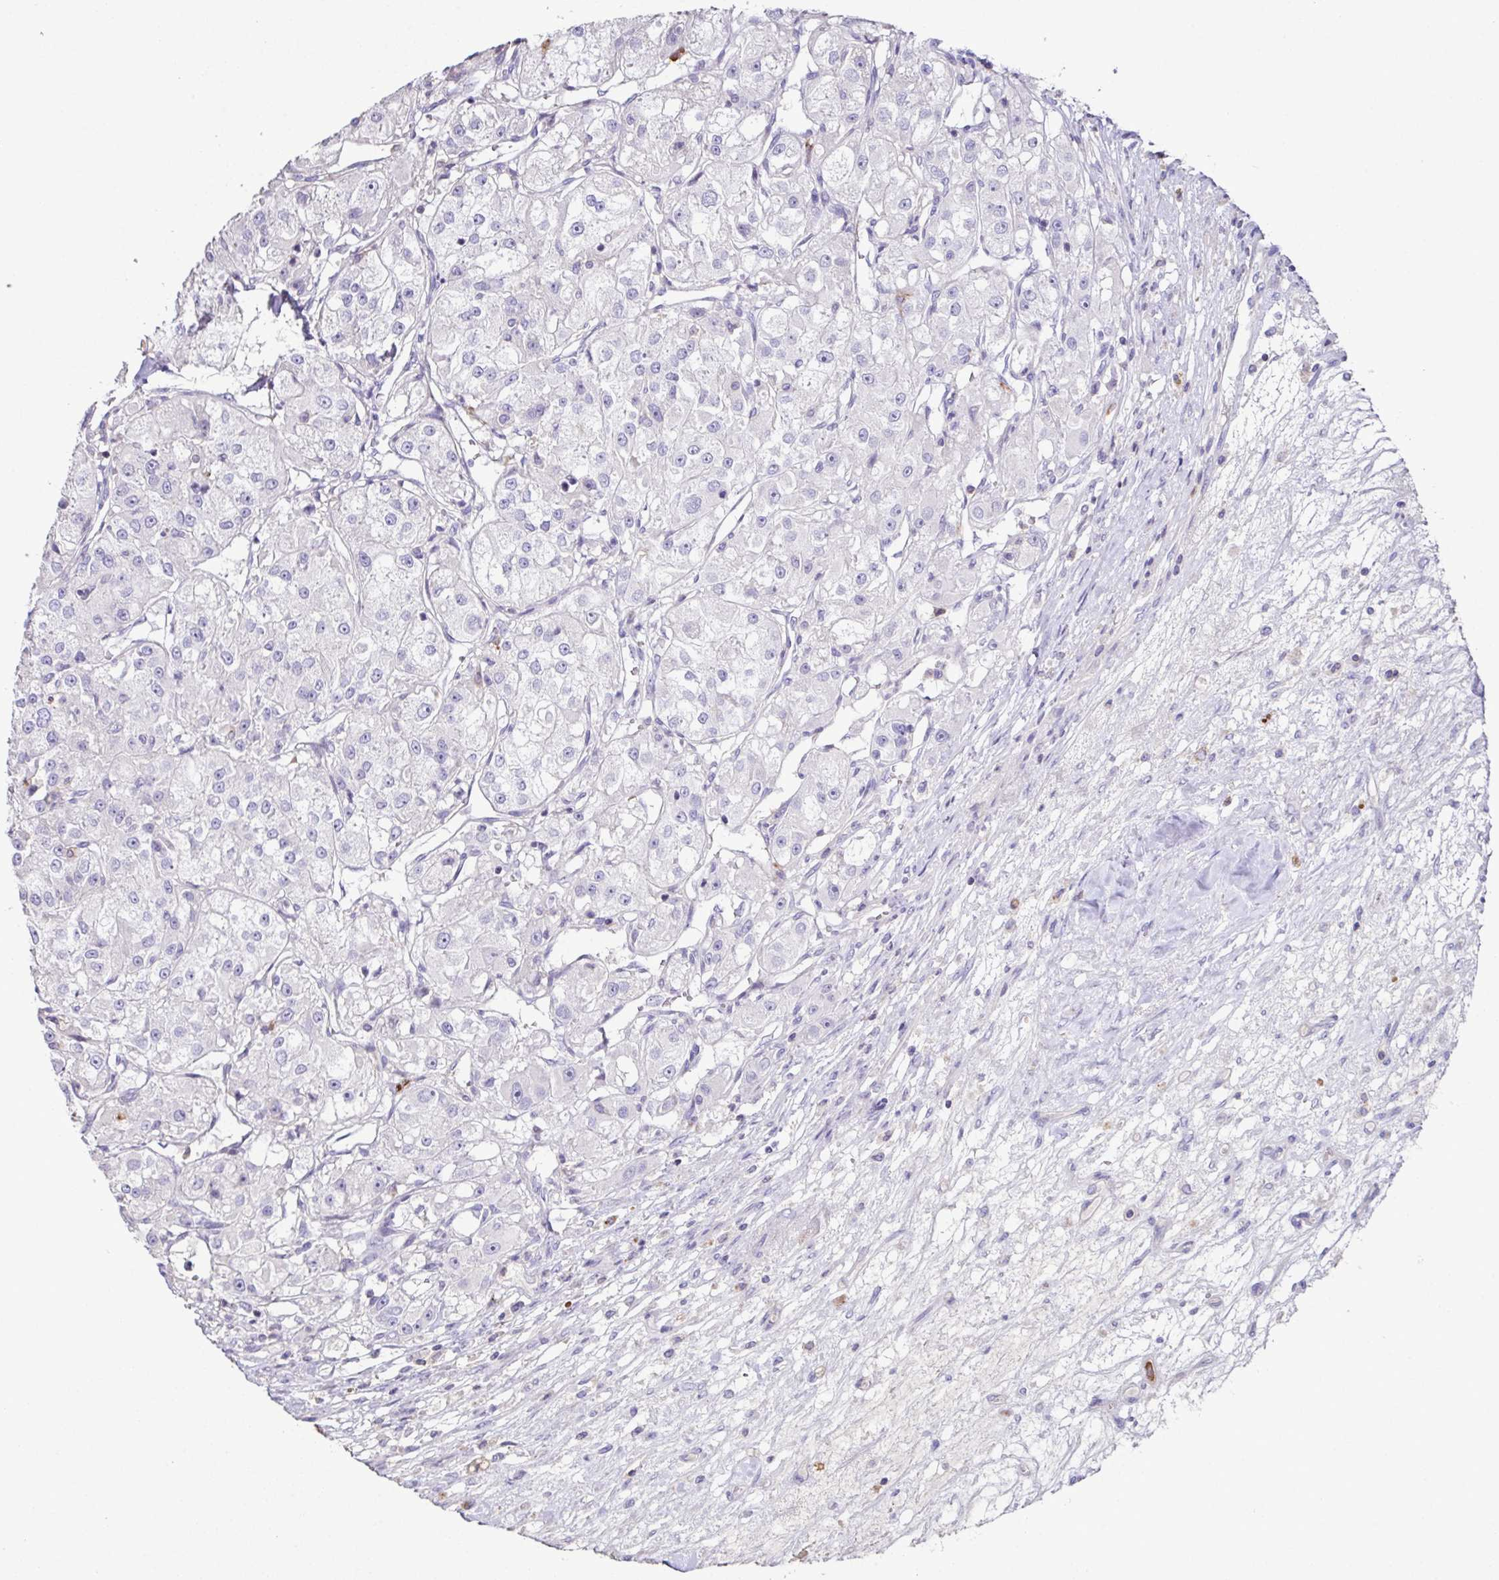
{"staining": {"intensity": "negative", "quantity": "none", "location": "none"}, "tissue": "renal cancer", "cell_type": "Tumor cells", "image_type": "cancer", "snomed": [{"axis": "morphology", "description": "Adenocarcinoma, NOS"}, {"axis": "topography", "description": "Kidney"}], "caption": "High power microscopy histopathology image of an IHC image of renal adenocarcinoma, revealing no significant positivity in tumor cells.", "gene": "MARCO", "patient": {"sex": "female", "age": 63}}